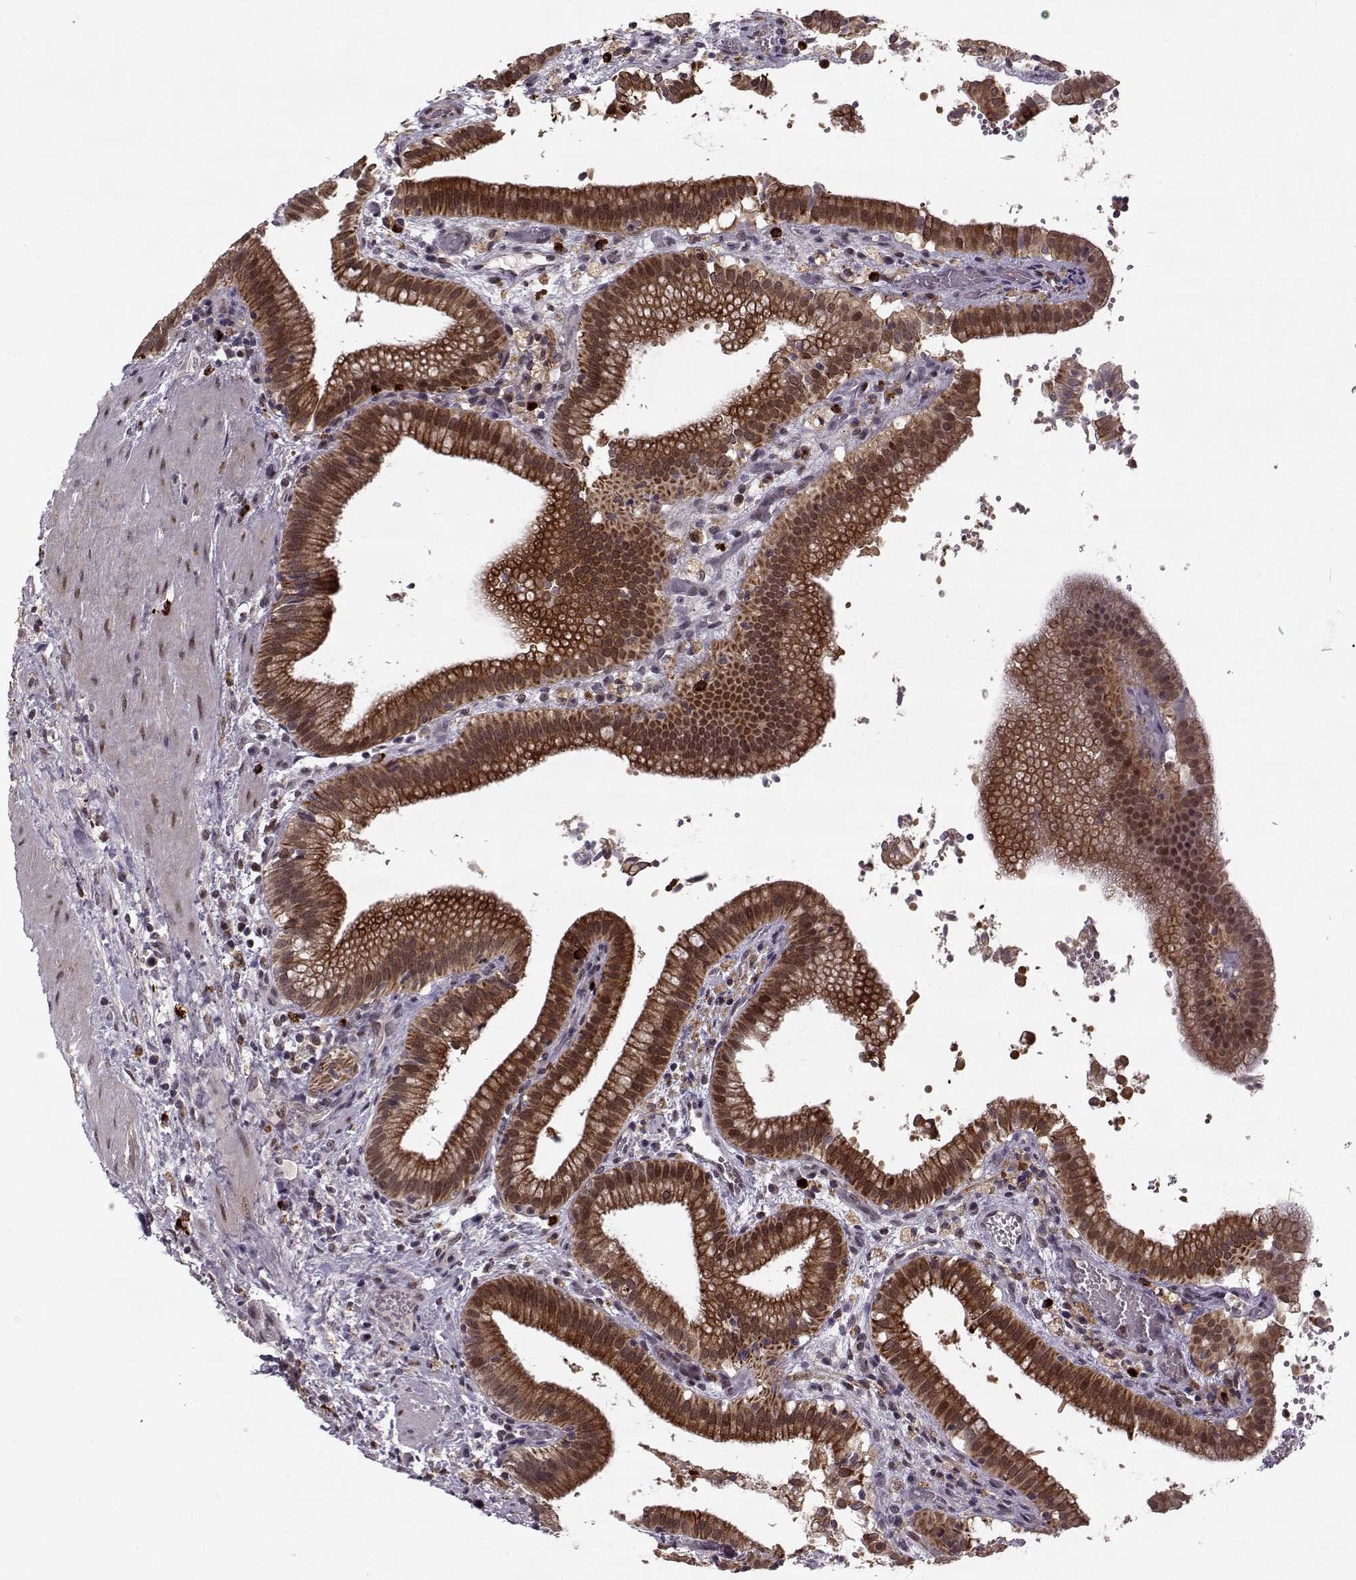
{"staining": {"intensity": "strong", "quantity": ">75%", "location": "cytoplasmic/membranous"}, "tissue": "gallbladder", "cell_type": "Glandular cells", "image_type": "normal", "snomed": [{"axis": "morphology", "description": "Normal tissue, NOS"}, {"axis": "topography", "description": "Gallbladder"}], "caption": "This photomicrograph shows immunohistochemistry staining of unremarkable human gallbladder, with high strong cytoplasmic/membranous staining in about >75% of glandular cells.", "gene": "DENND4B", "patient": {"sex": "male", "age": 42}}